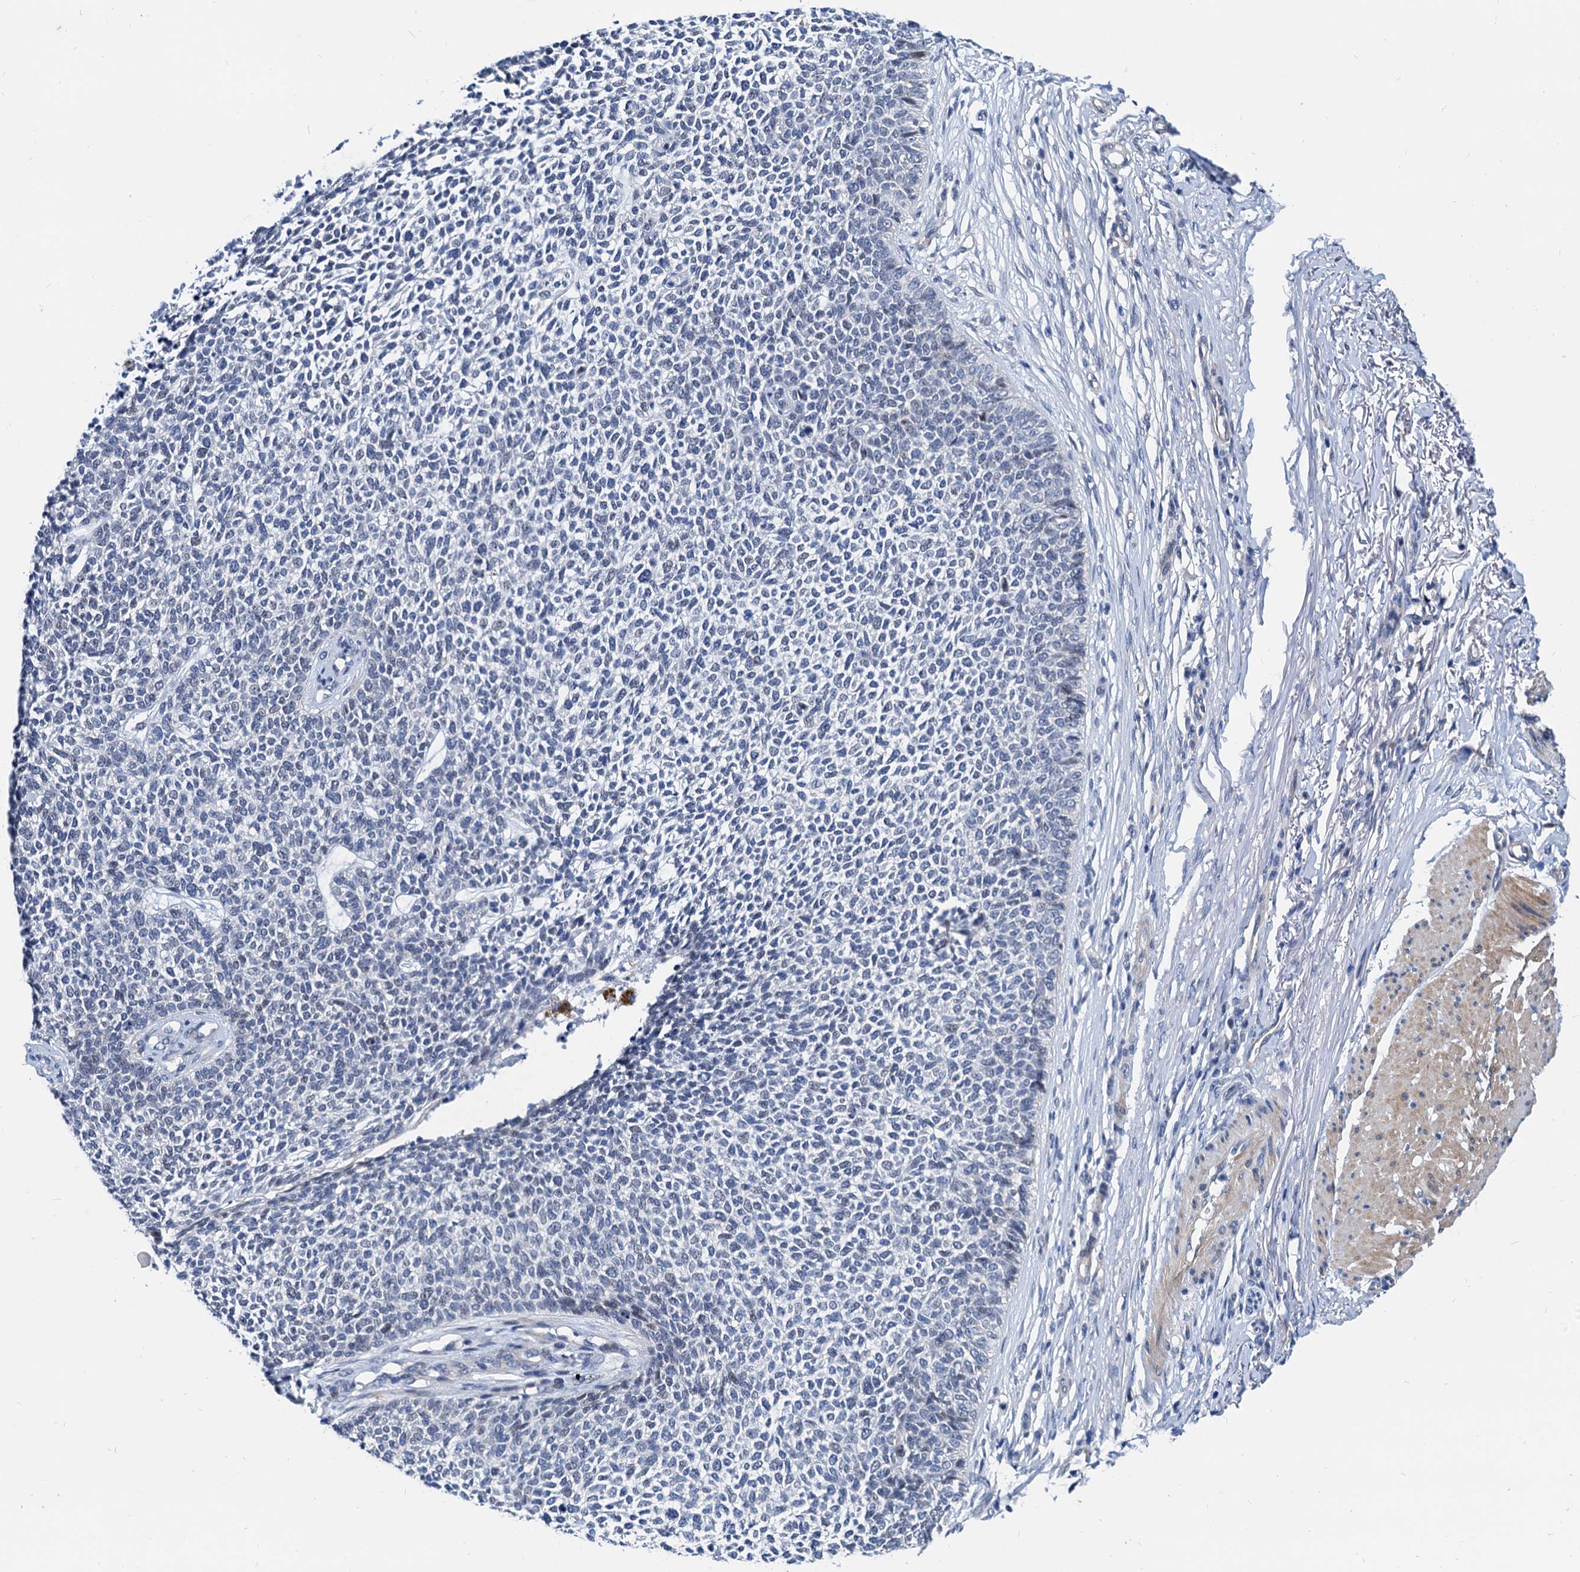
{"staining": {"intensity": "negative", "quantity": "none", "location": "none"}, "tissue": "skin cancer", "cell_type": "Tumor cells", "image_type": "cancer", "snomed": [{"axis": "morphology", "description": "Basal cell carcinoma"}, {"axis": "topography", "description": "Skin"}], "caption": "Image shows no significant protein staining in tumor cells of skin basal cell carcinoma.", "gene": "HSF2", "patient": {"sex": "female", "age": 84}}